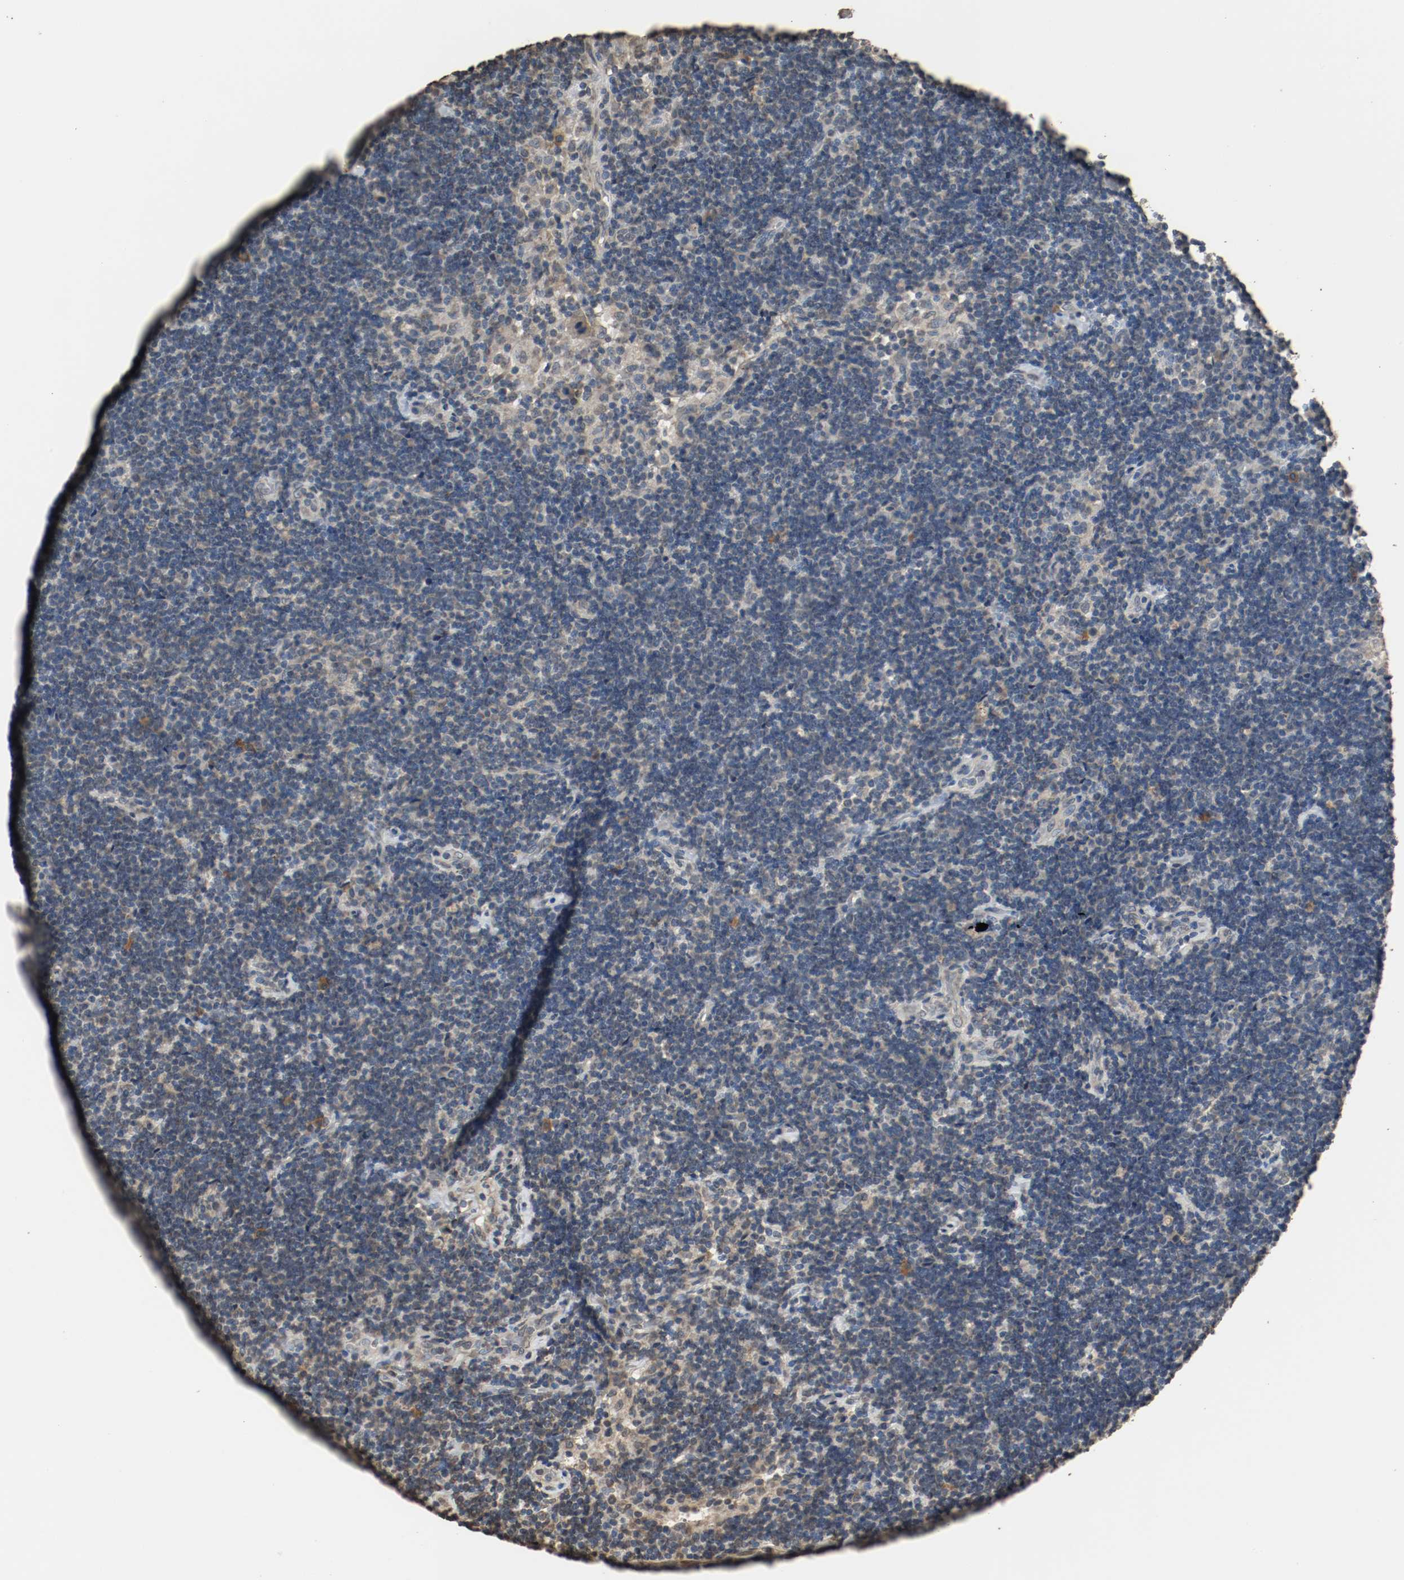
{"staining": {"intensity": "weak", "quantity": "<25%", "location": "cytoplasmic/membranous"}, "tissue": "lymphoma", "cell_type": "Tumor cells", "image_type": "cancer", "snomed": [{"axis": "morphology", "description": "Malignant lymphoma, non-Hodgkin's type, Low grade"}, {"axis": "topography", "description": "Lymph node"}], "caption": "An immunohistochemistry (IHC) image of lymphoma is shown. There is no staining in tumor cells of lymphoma.", "gene": "RTN4", "patient": {"sex": "male", "age": 70}}